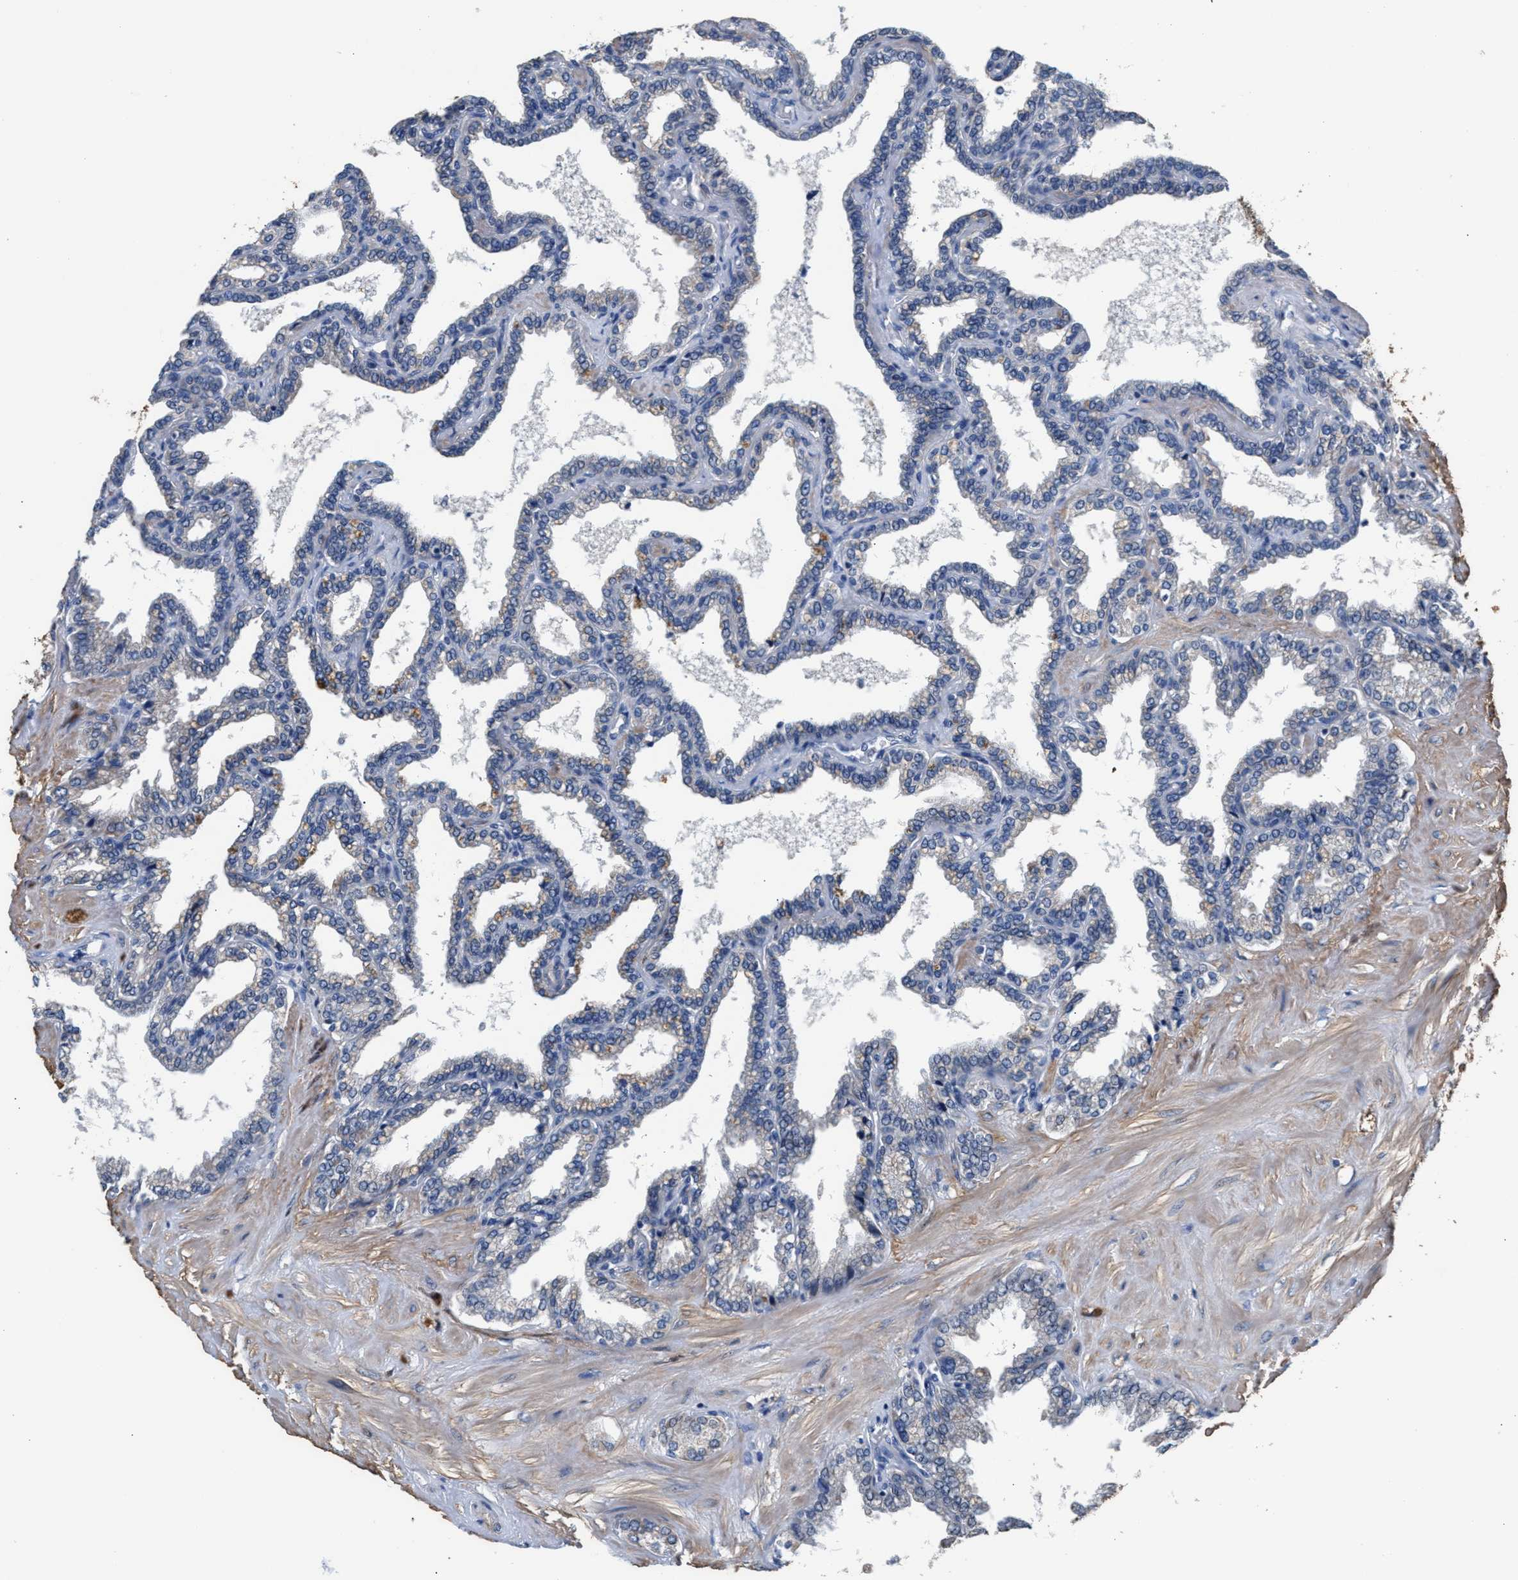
{"staining": {"intensity": "weak", "quantity": "<25%", "location": "cytoplasmic/membranous"}, "tissue": "seminal vesicle", "cell_type": "Glandular cells", "image_type": "normal", "snomed": [{"axis": "morphology", "description": "Normal tissue, NOS"}, {"axis": "topography", "description": "Seminal veicle"}], "caption": "This is a histopathology image of immunohistochemistry (IHC) staining of normal seminal vesicle, which shows no staining in glandular cells.", "gene": "MYH3", "patient": {"sex": "male", "age": 46}}